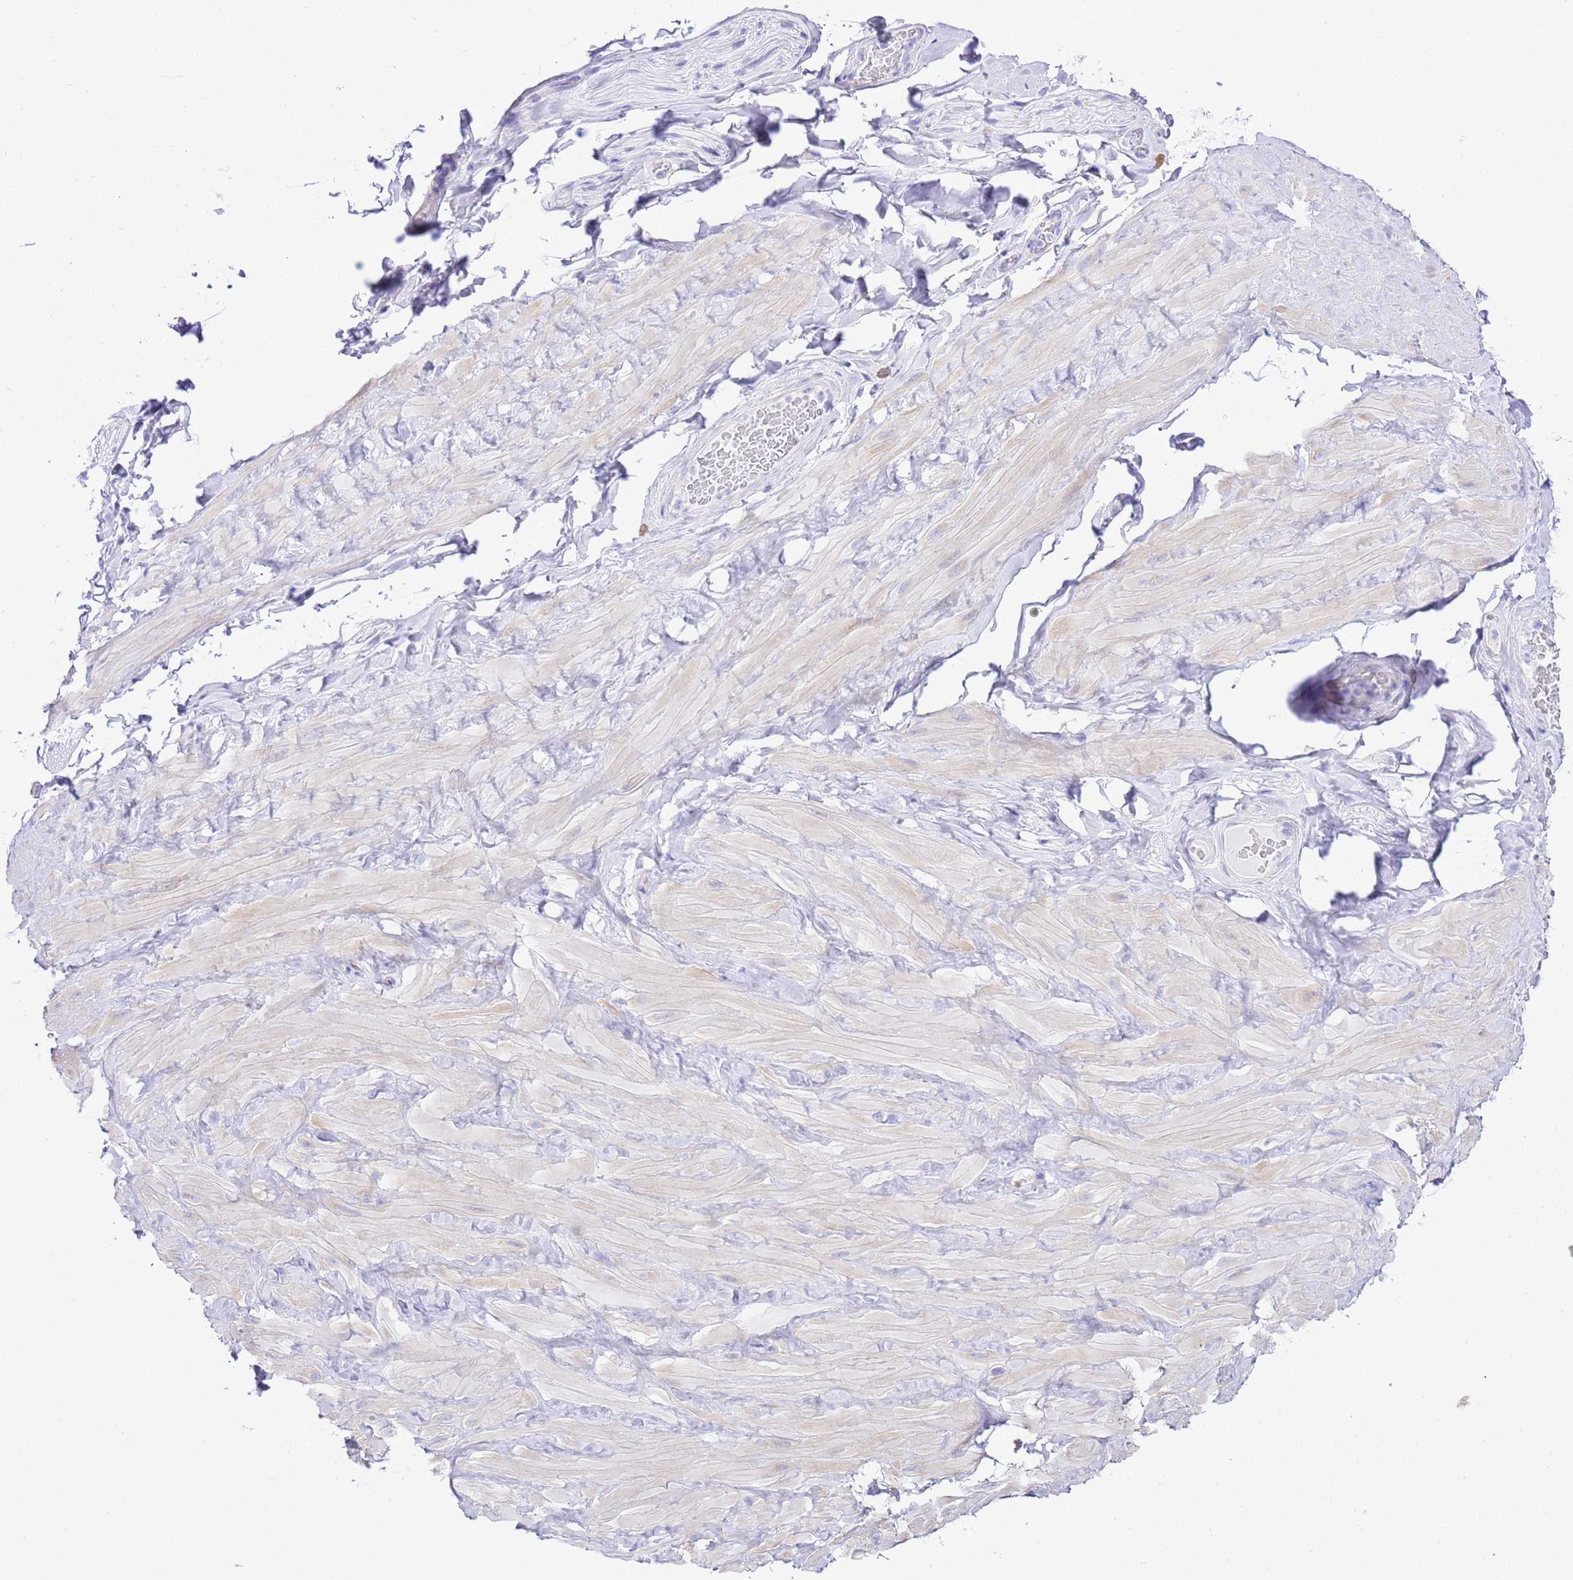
{"staining": {"intensity": "negative", "quantity": "none", "location": "none"}, "tissue": "soft tissue", "cell_type": "Chondrocytes", "image_type": "normal", "snomed": [{"axis": "morphology", "description": "Normal tissue, NOS"}, {"axis": "topography", "description": "Soft tissue"}, {"axis": "topography", "description": "Vascular tissue"}], "caption": "DAB immunohistochemical staining of unremarkable human soft tissue reveals no significant staining in chondrocytes.", "gene": "RPS10", "patient": {"sex": "male", "age": 41}}